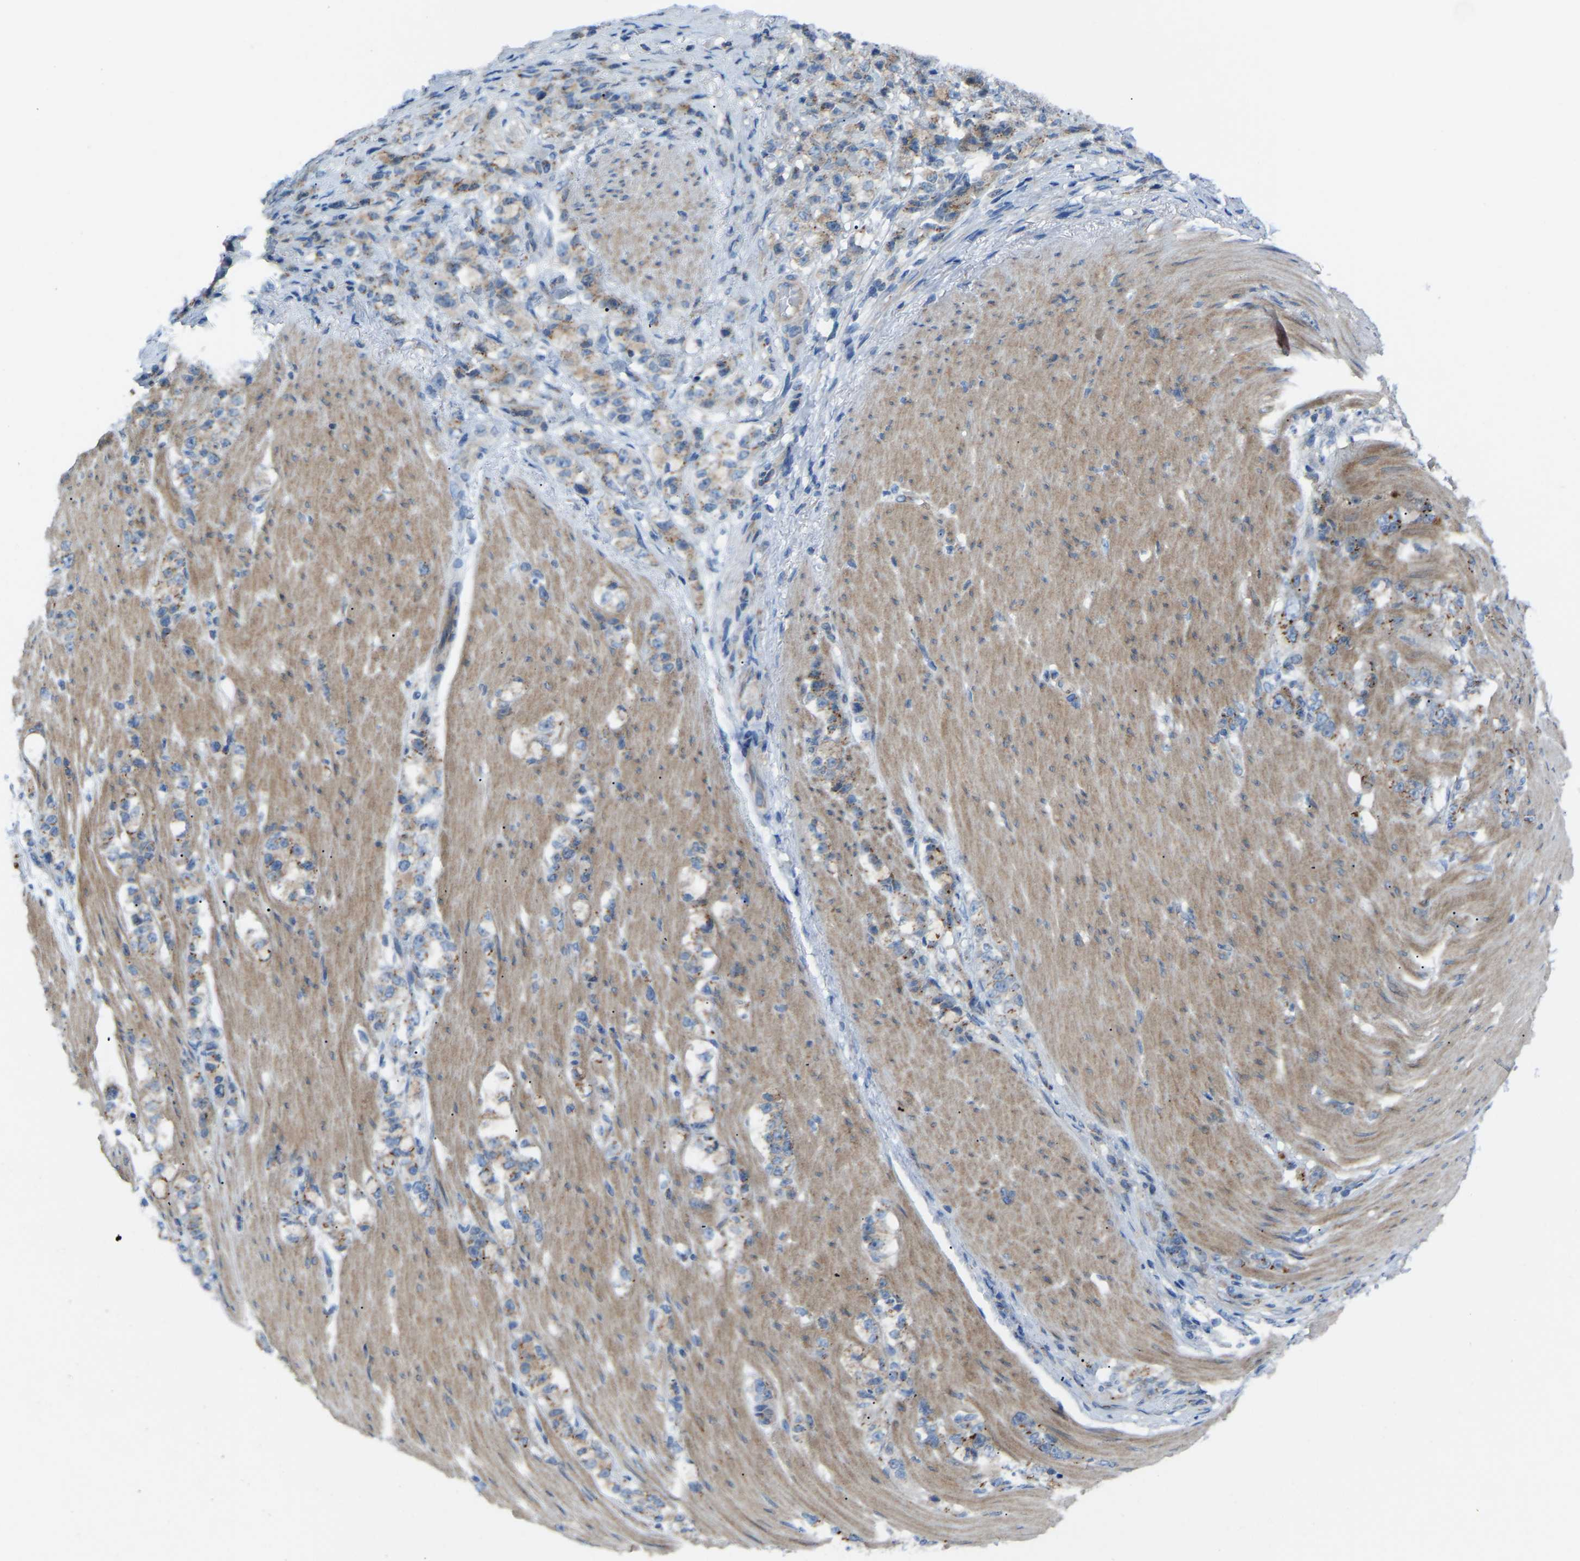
{"staining": {"intensity": "moderate", "quantity": "25%-75%", "location": "cytoplasmic/membranous"}, "tissue": "stomach cancer", "cell_type": "Tumor cells", "image_type": "cancer", "snomed": [{"axis": "morphology", "description": "Adenocarcinoma, NOS"}, {"axis": "topography", "description": "Stomach, lower"}], "caption": "Brown immunohistochemical staining in stomach cancer demonstrates moderate cytoplasmic/membranous expression in about 25%-75% of tumor cells.", "gene": "CANT1", "patient": {"sex": "male", "age": 88}}